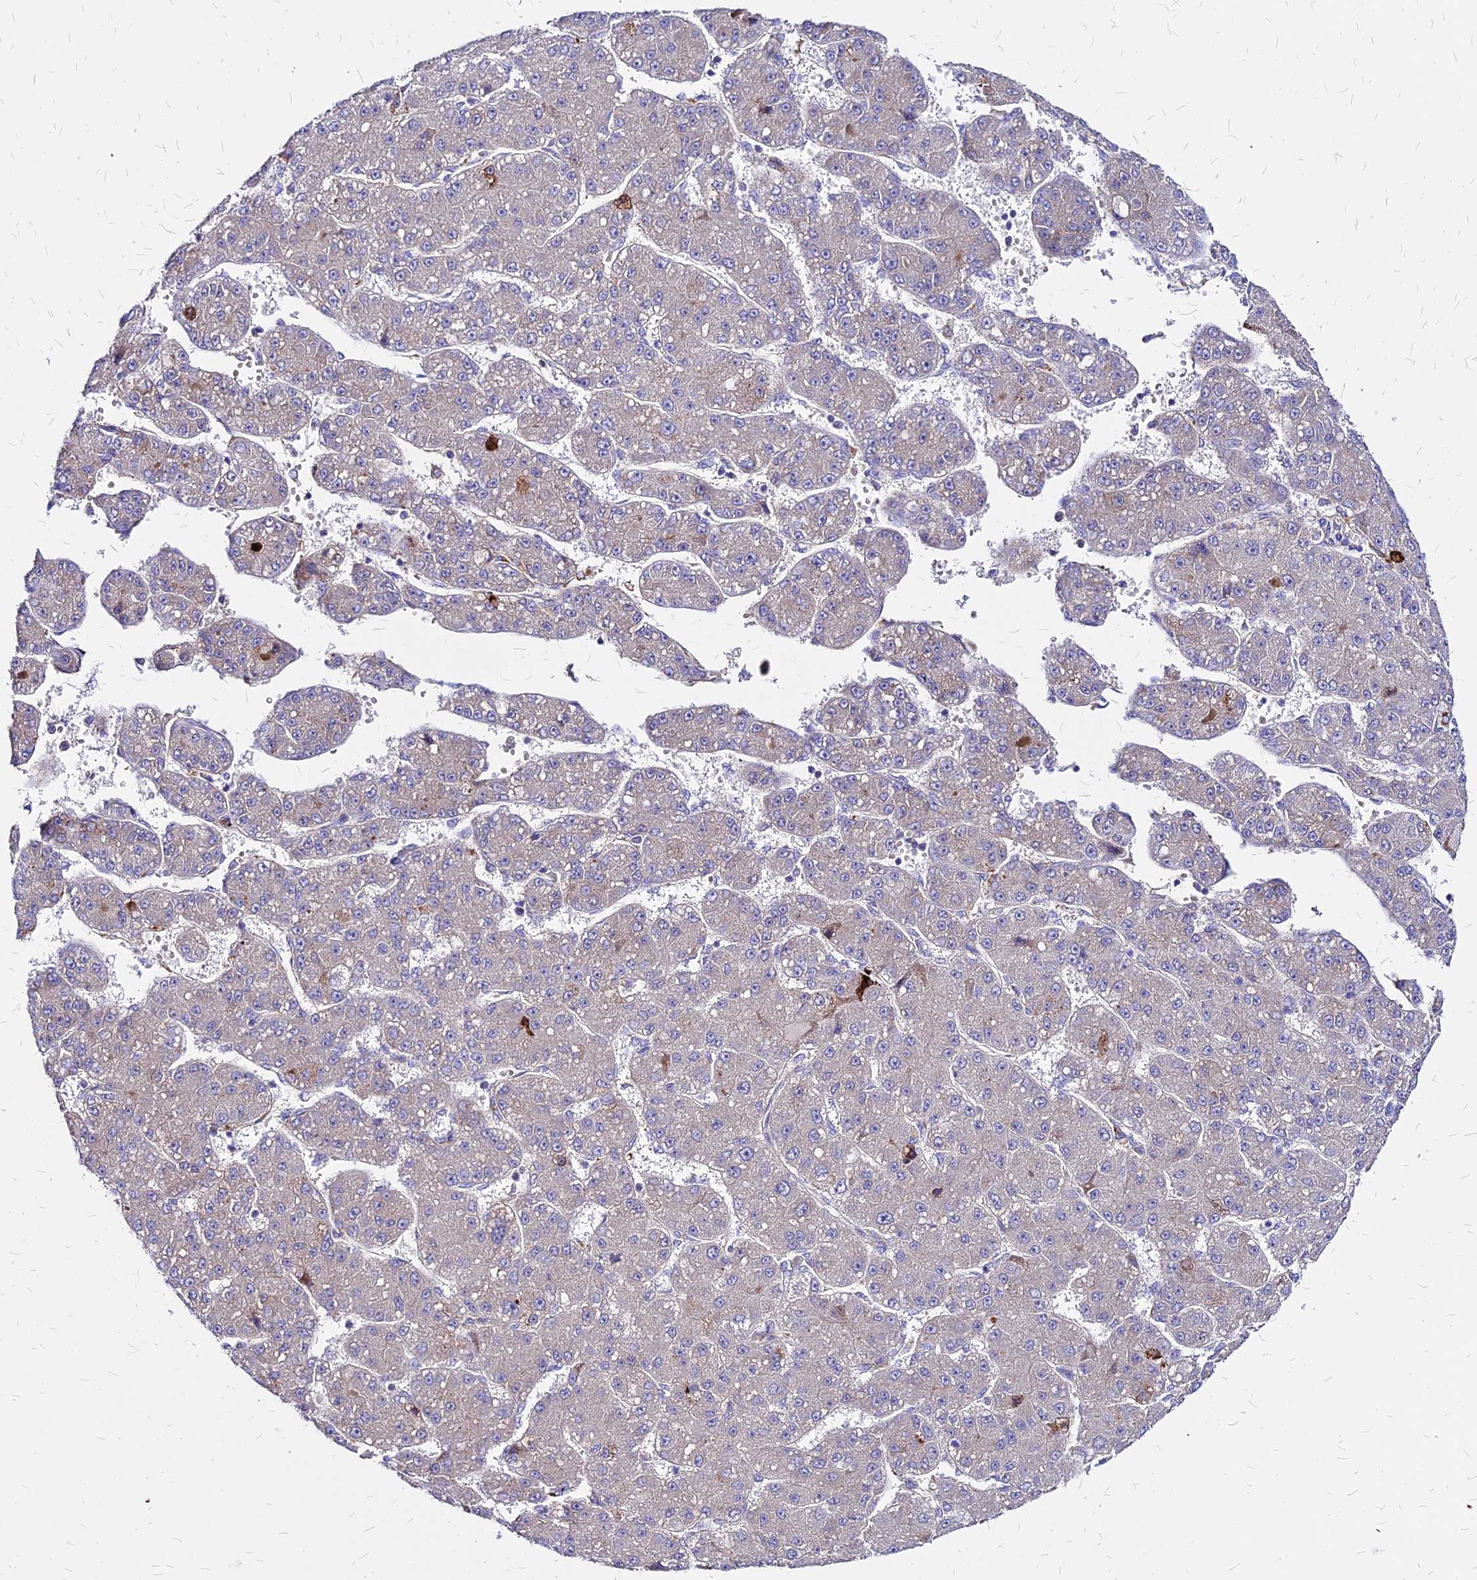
{"staining": {"intensity": "negative", "quantity": "none", "location": "none"}, "tissue": "liver cancer", "cell_type": "Tumor cells", "image_type": "cancer", "snomed": [{"axis": "morphology", "description": "Carcinoma, Hepatocellular, NOS"}, {"axis": "topography", "description": "Liver"}], "caption": "DAB (3,3'-diaminobenzidine) immunohistochemical staining of human liver cancer shows no significant positivity in tumor cells.", "gene": "COMMD10", "patient": {"sex": "male", "age": 67}}